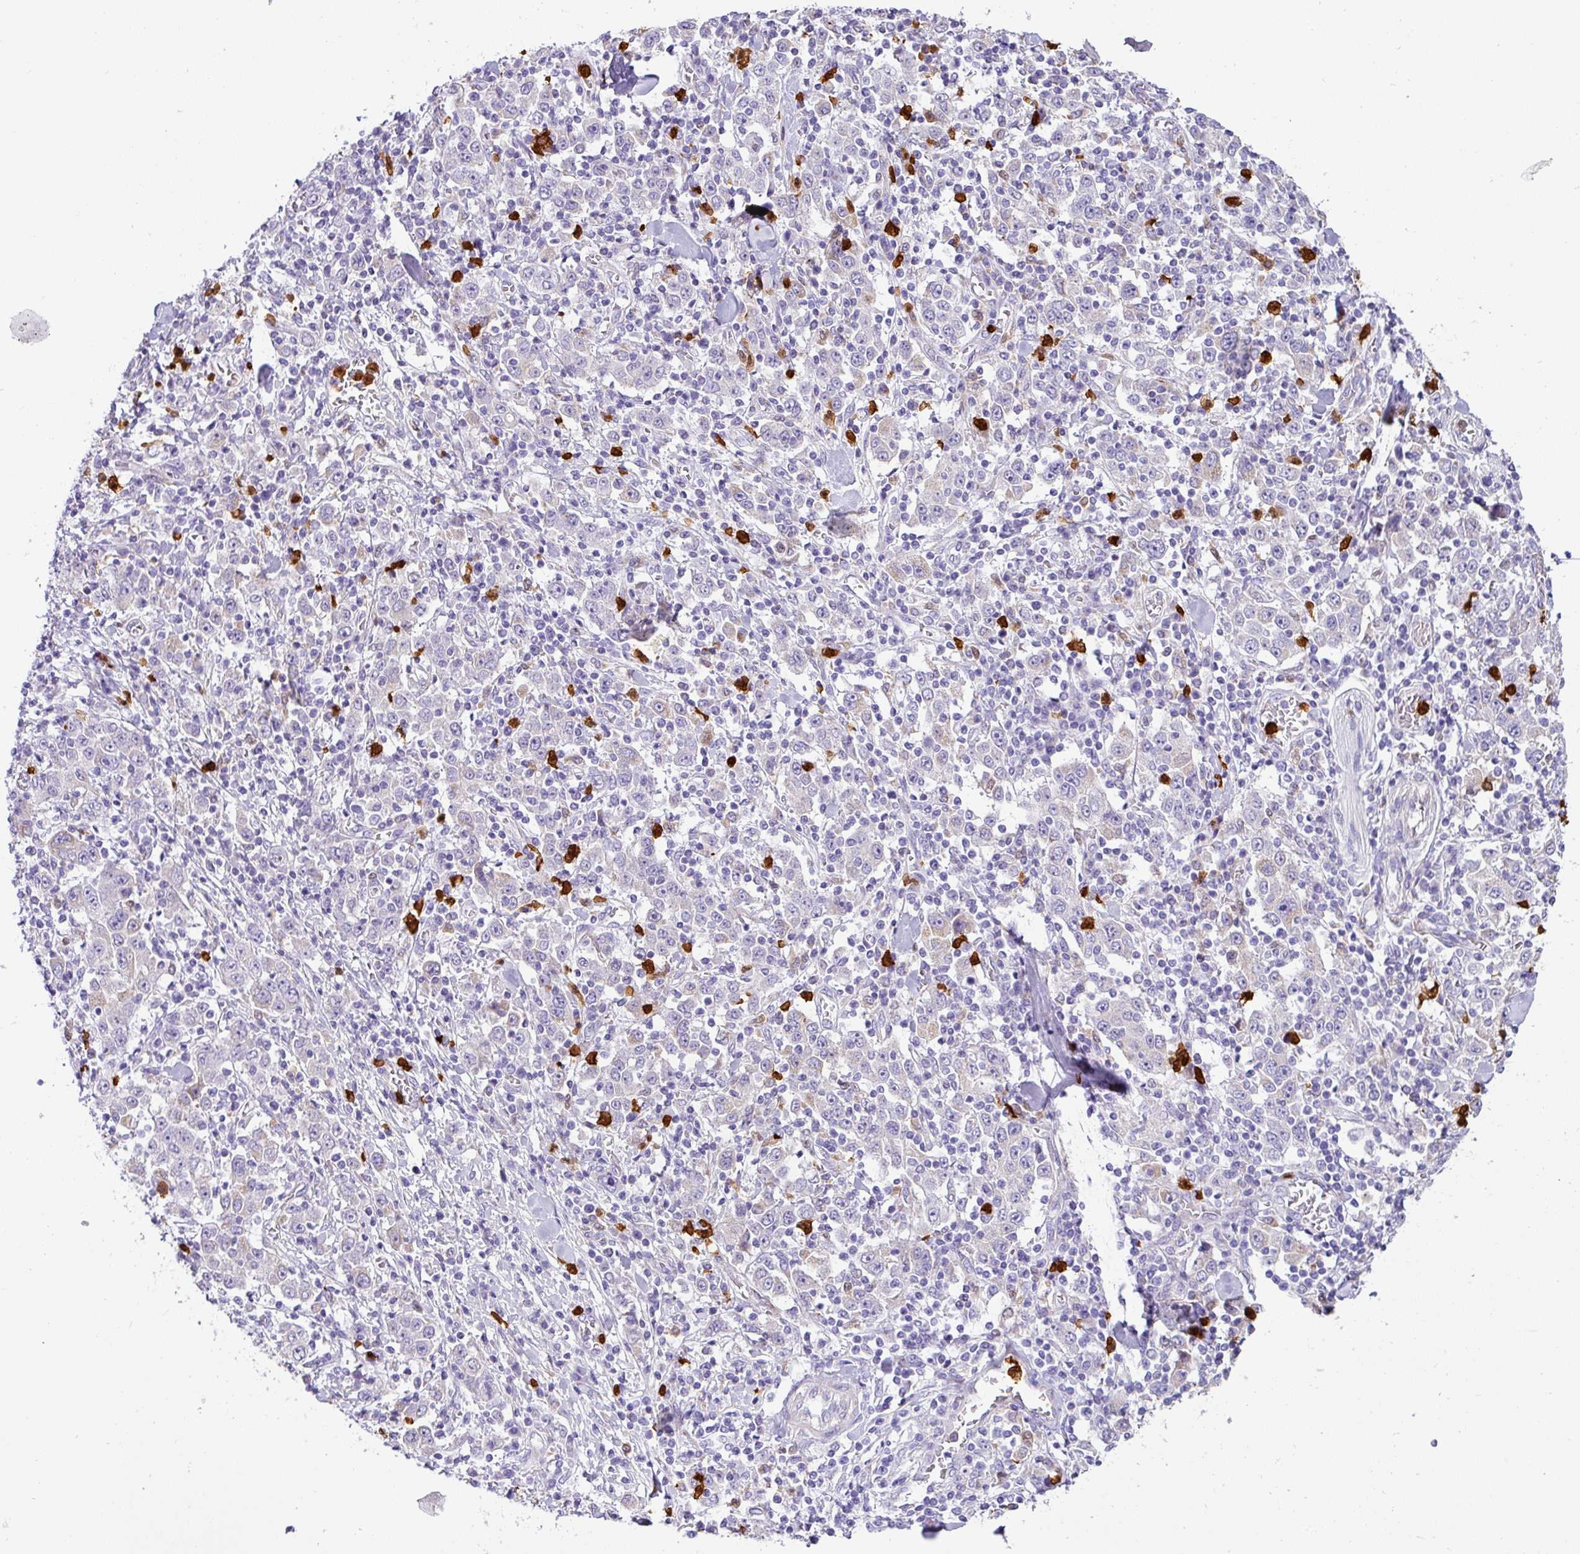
{"staining": {"intensity": "weak", "quantity": "<25%", "location": "cytoplasmic/membranous"}, "tissue": "stomach cancer", "cell_type": "Tumor cells", "image_type": "cancer", "snomed": [{"axis": "morphology", "description": "Normal tissue, NOS"}, {"axis": "morphology", "description": "Adenocarcinoma, NOS"}, {"axis": "topography", "description": "Stomach, upper"}, {"axis": "topography", "description": "Stomach"}], "caption": "An IHC image of adenocarcinoma (stomach) is shown. There is no staining in tumor cells of adenocarcinoma (stomach).", "gene": "SH2D3C", "patient": {"sex": "male", "age": 59}}